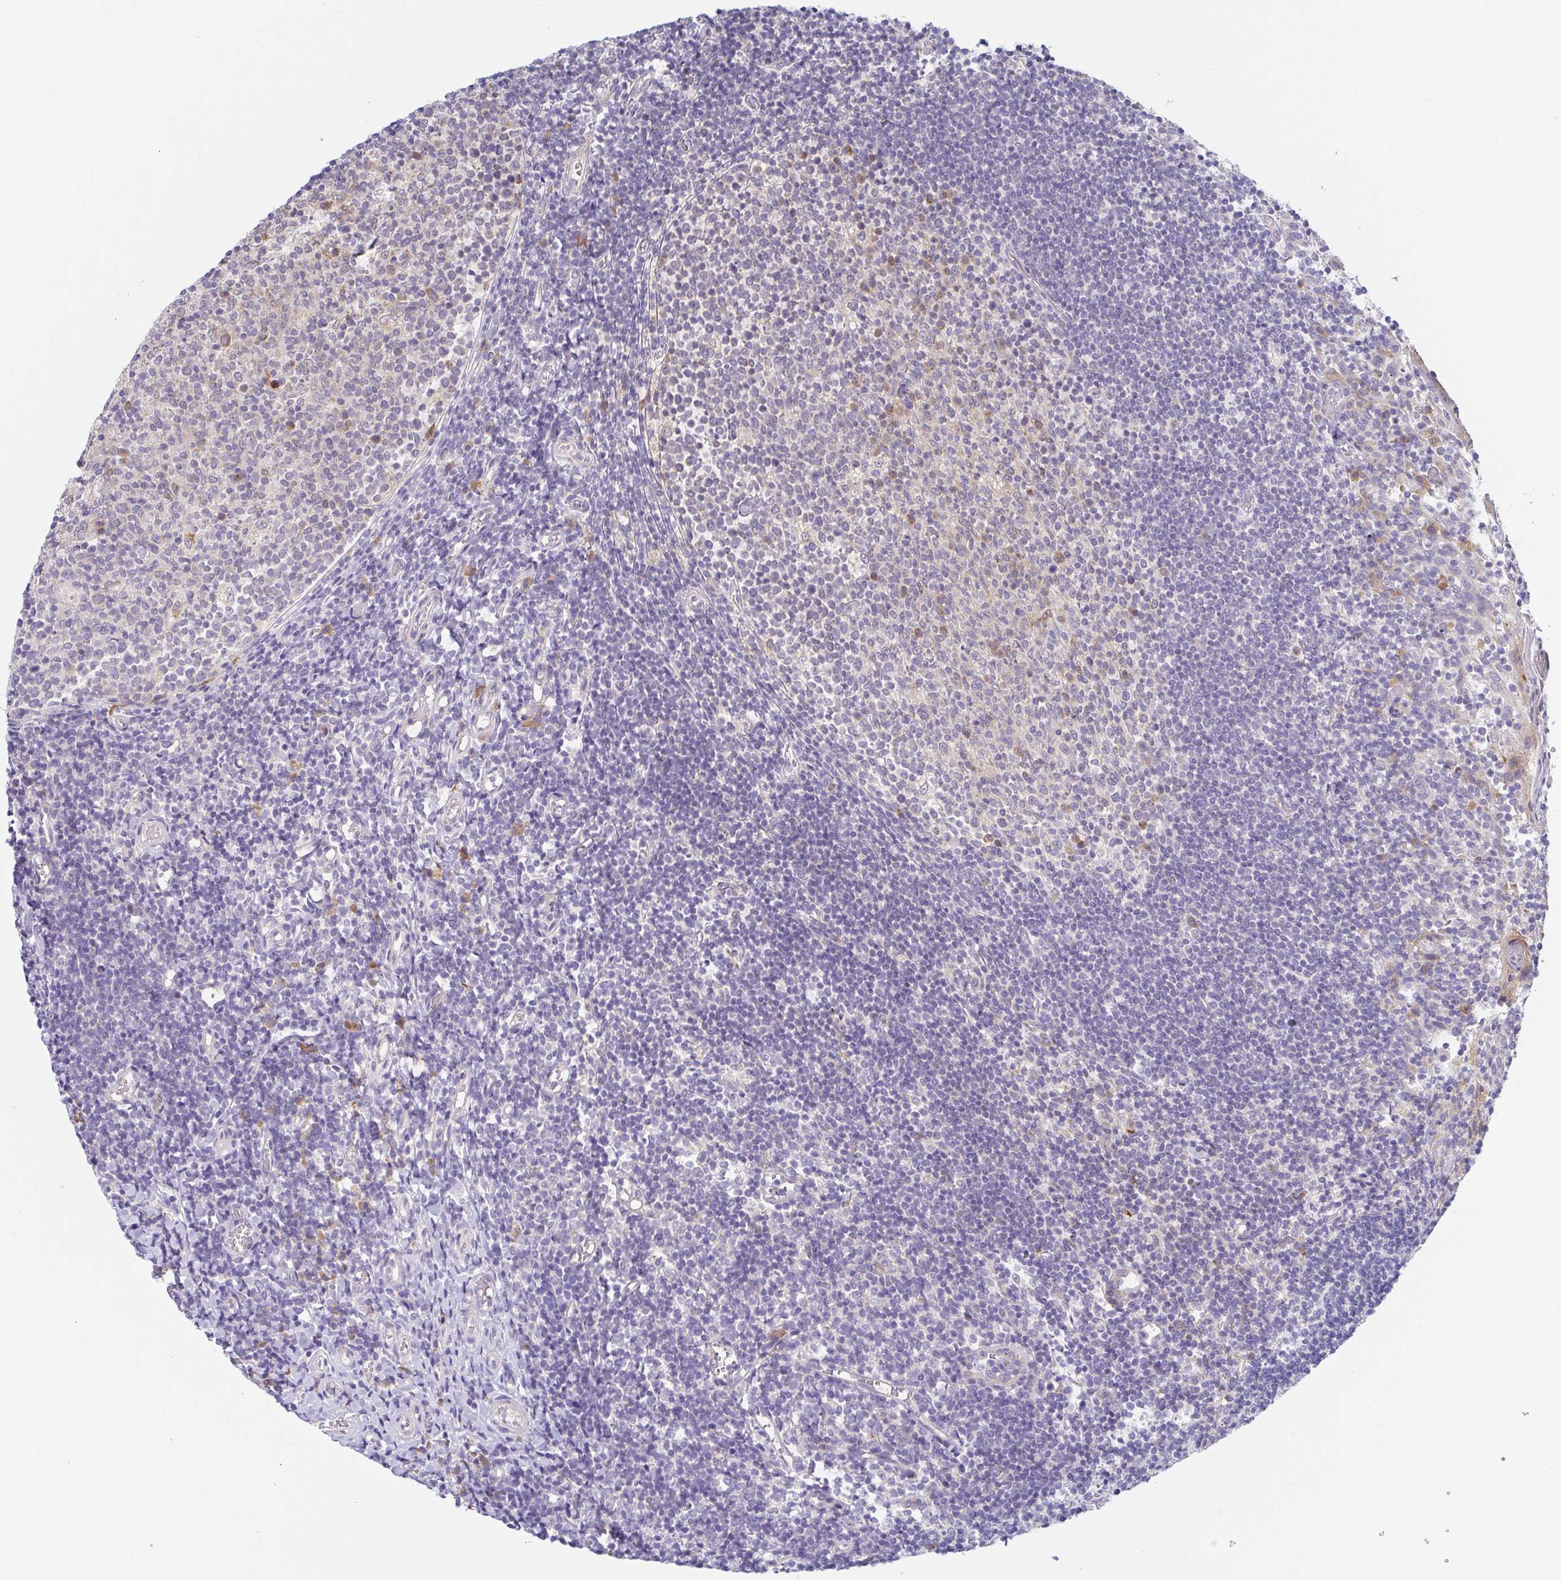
{"staining": {"intensity": "weak", "quantity": "<25%", "location": "cytoplasmic/membranous"}, "tissue": "tonsil", "cell_type": "Germinal center cells", "image_type": "normal", "snomed": [{"axis": "morphology", "description": "Normal tissue, NOS"}, {"axis": "topography", "description": "Tonsil"}], "caption": "The immunohistochemistry micrograph has no significant expression in germinal center cells of tonsil. (Immunohistochemistry, brightfield microscopy, high magnification).", "gene": "BCL2L1", "patient": {"sex": "female", "age": 10}}